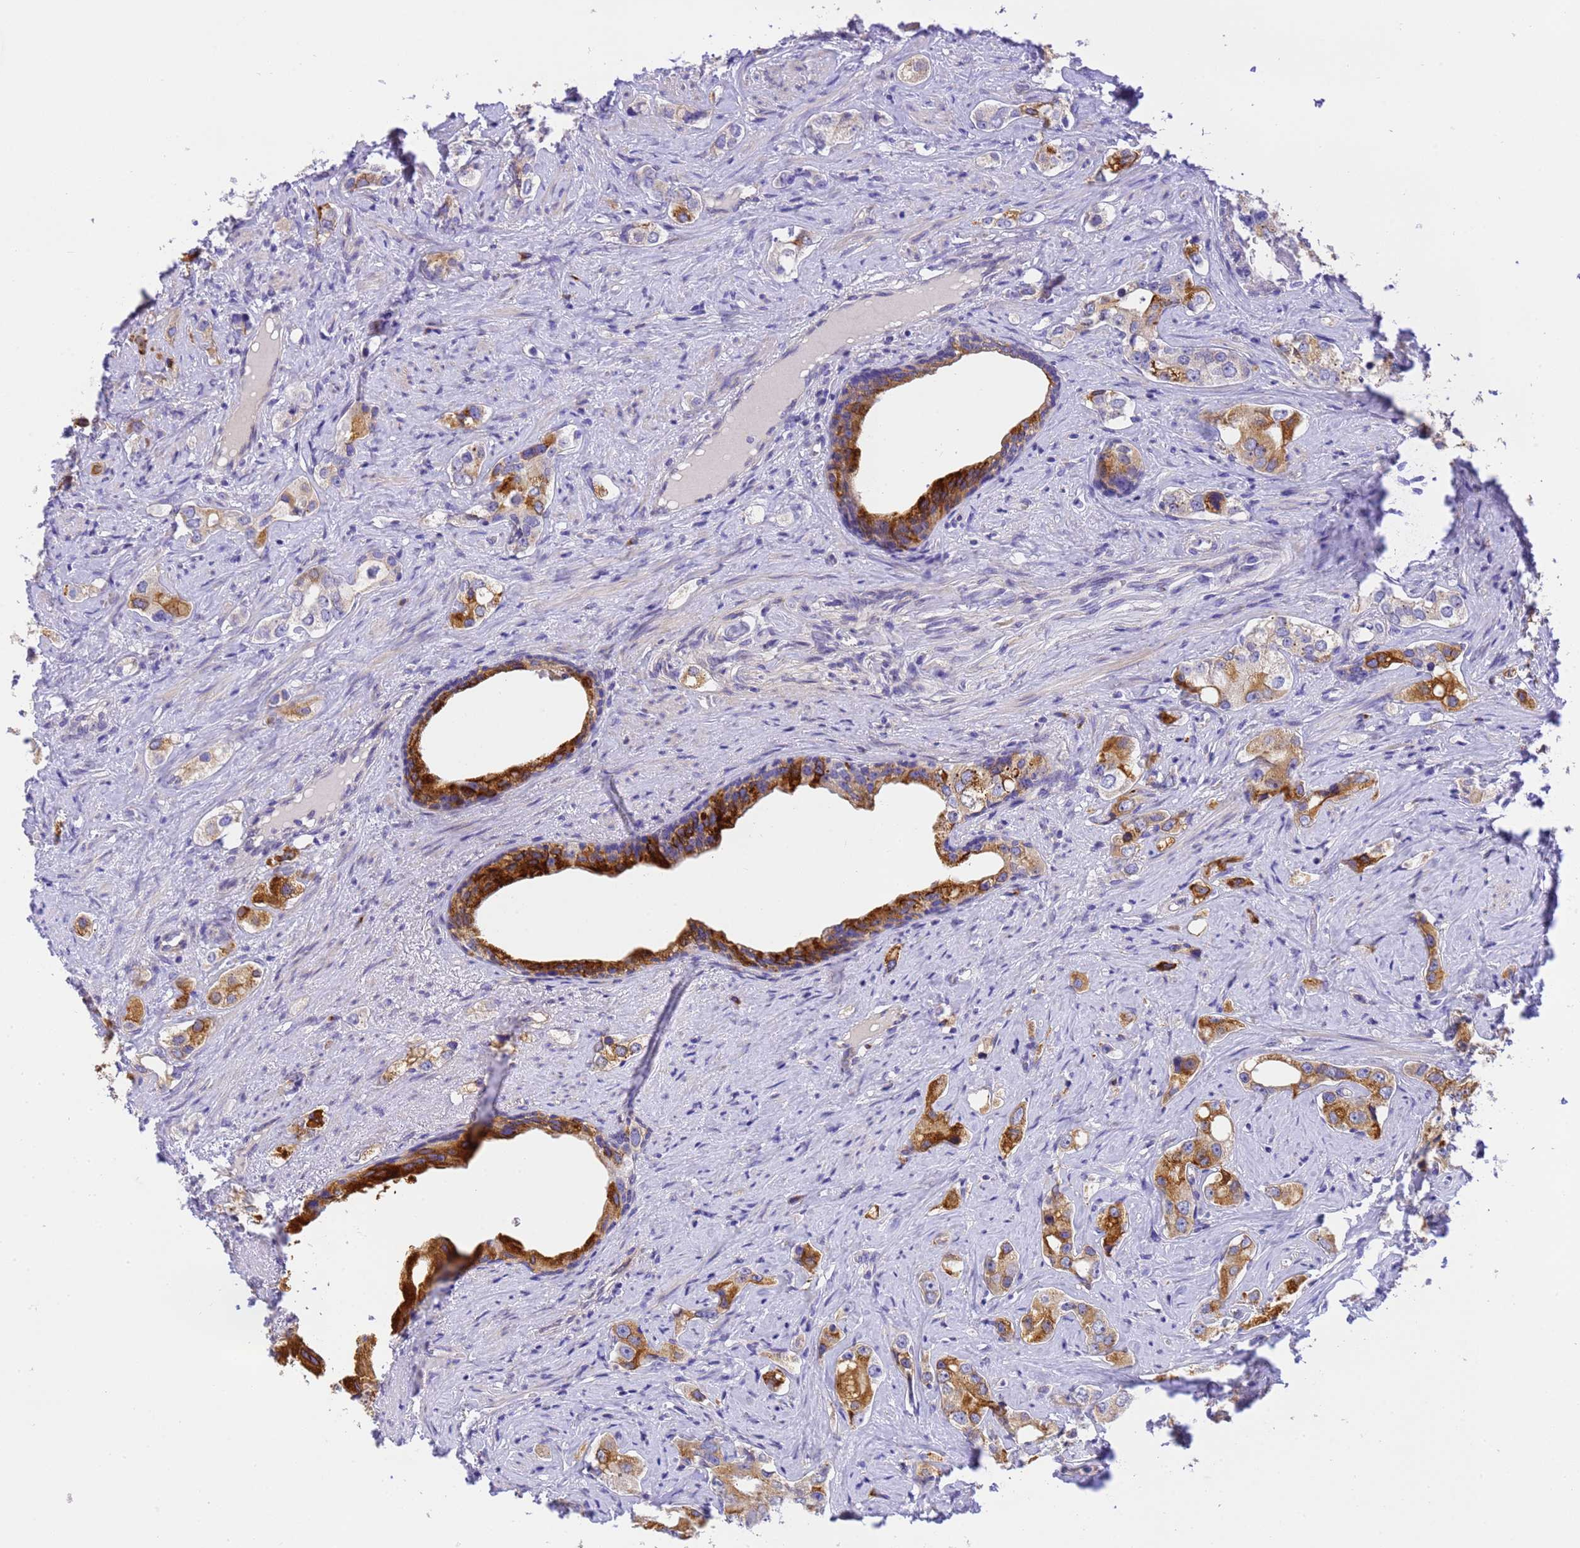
{"staining": {"intensity": "moderate", "quantity": ">75%", "location": "cytoplasmic/membranous"}, "tissue": "prostate cancer", "cell_type": "Tumor cells", "image_type": "cancer", "snomed": [{"axis": "morphology", "description": "Adenocarcinoma, High grade"}, {"axis": "topography", "description": "Prostate"}], "caption": "Human high-grade adenocarcinoma (prostate) stained for a protein (brown) displays moderate cytoplasmic/membranous positive positivity in approximately >75% of tumor cells.", "gene": "RHBDD3", "patient": {"sex": "male", "age": 63}}